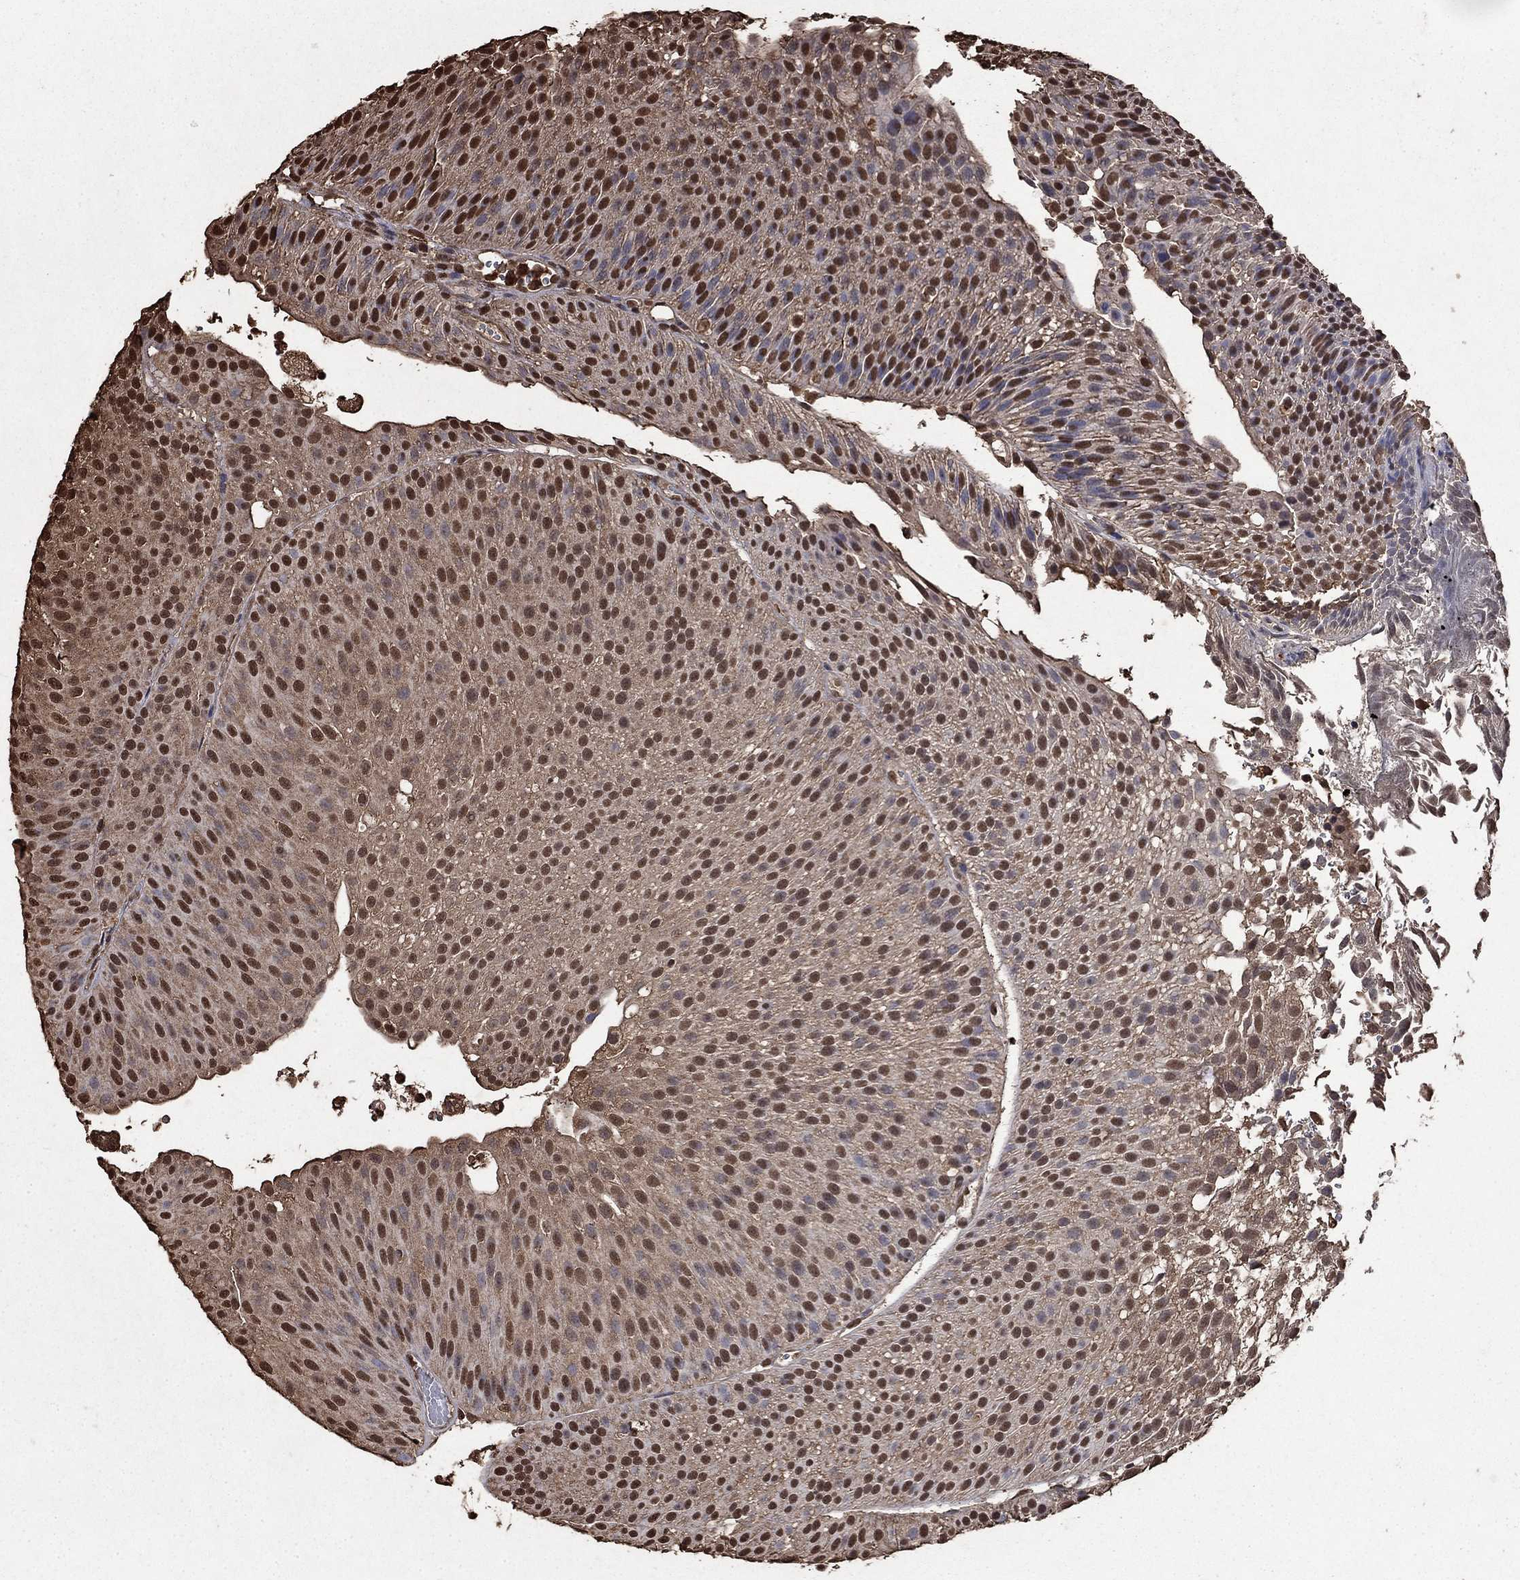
{"staining": {"intensity": "strong", "quantity": "25%-75%", "location": "nuclear"}, "tissue": "urothelial cancer", "cell_type": "Tumor cells", "image_type": "cancer", "snomed": [{"axis": "morphology", "description": "Urothelial carcinoma, Low grade"}, {"axis": "topography", "description": "Urinary bladder"}], "caption": "DAB (3,3'-diaminobenzidine) immunohistochemical staining of urothelial carcinoma (low-grade) displays strong nuclear protein expression in approximately 25%-75% of tumor cells. The protein is stained brown, and the nuclei are stained in blue (DAB (3,3'-diaminobenzidine) IHC with brightfield microscopy, high magnification).", "gene": "GAPDH", "patient": {"sex": "male", "age": 65}}